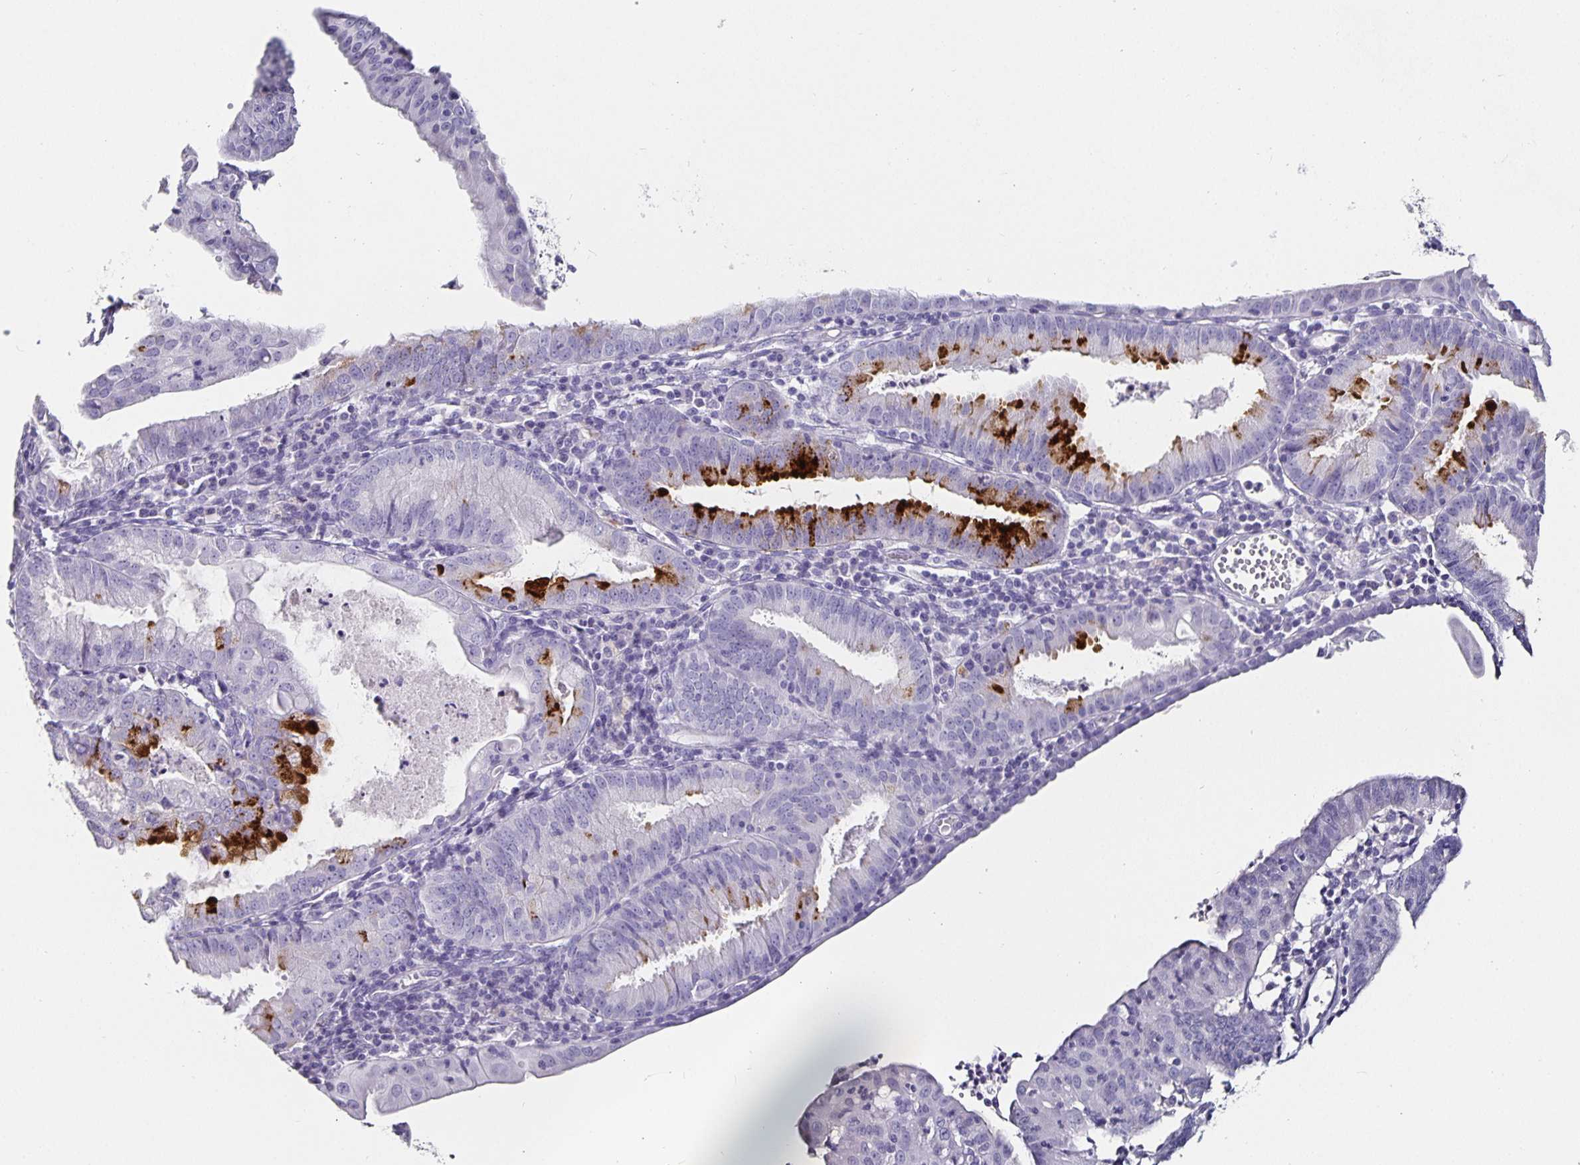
{"staining": {"intensity": "strong", "quantity": "<25%", "location": "cytoplasmic/membranous"}, "tissue": "endometrial cancer", "cell_type": "Tumor cells", "image_type": "cancer", "snomed": [{"axis": "morphology", "description": "Adenocarcinoma, NOS"}, {"axis": "topography", "description": "Endometrium"}], "caption": "Endometrial adenocarcinoma tissue displays strong cytoplasmic/membranous positivity in about <25% of tumor cells, visualized by immunohistochemistry. (Brightfield microscopy of DAB IHC at high magnification).", "gene": "CHGA", "patient": {"sex": "female", "age": 60}}